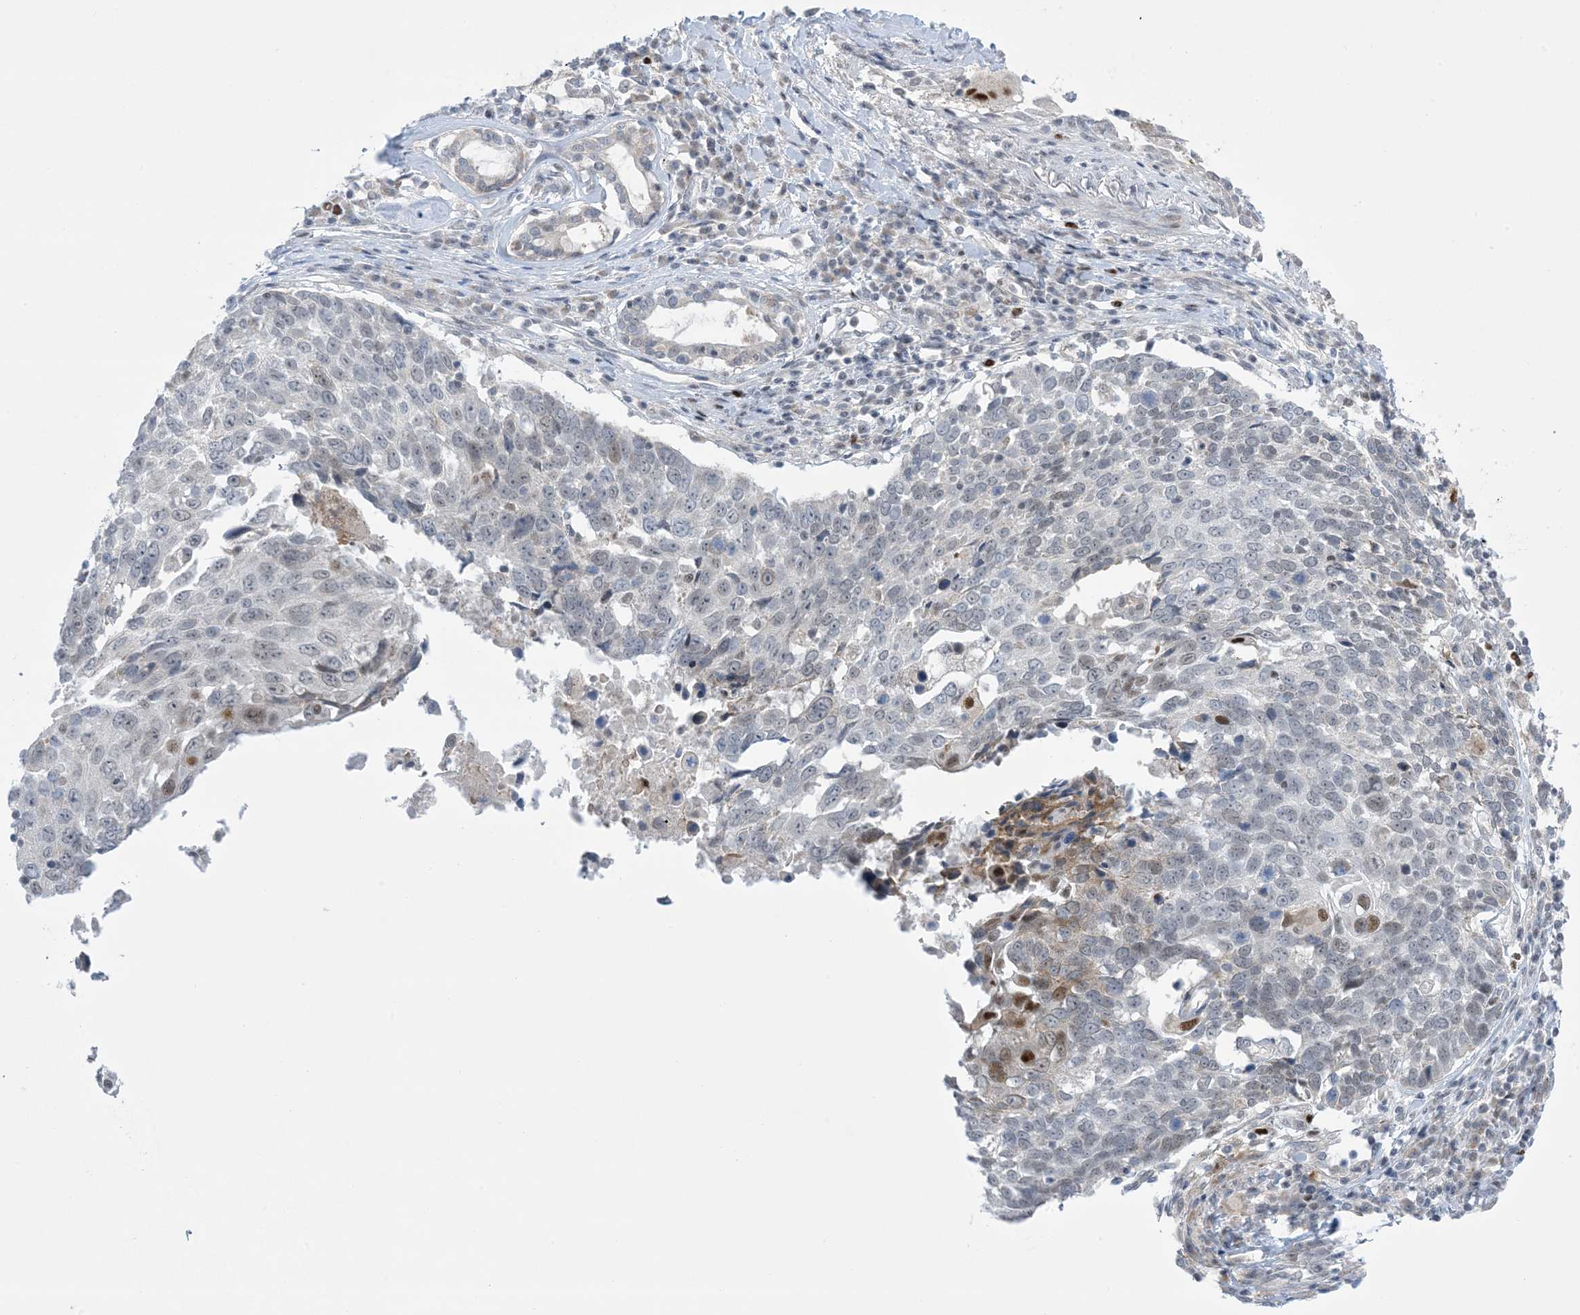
{"staining": {"intensity": "moderate", "quantity": "<25%", "location": "nuclear"}, "tissue": "lung cancer", "cell_type": "Tumor cells", "image_type": "cancer", "snomed": [{"axis": "morphology", "description": "Squamous cell carcinoma, NOS"}, {"axis": "topography", "description": "Lung"}], "caption": "Immunohistochemistry (IHC) of human squamous cell carcinoma (lung) displays low levels of moderate nuclear expression in approximately <25% of tumor cells.", "gene": "TFPT", "patient": {"sex": "male", "age": 66}}